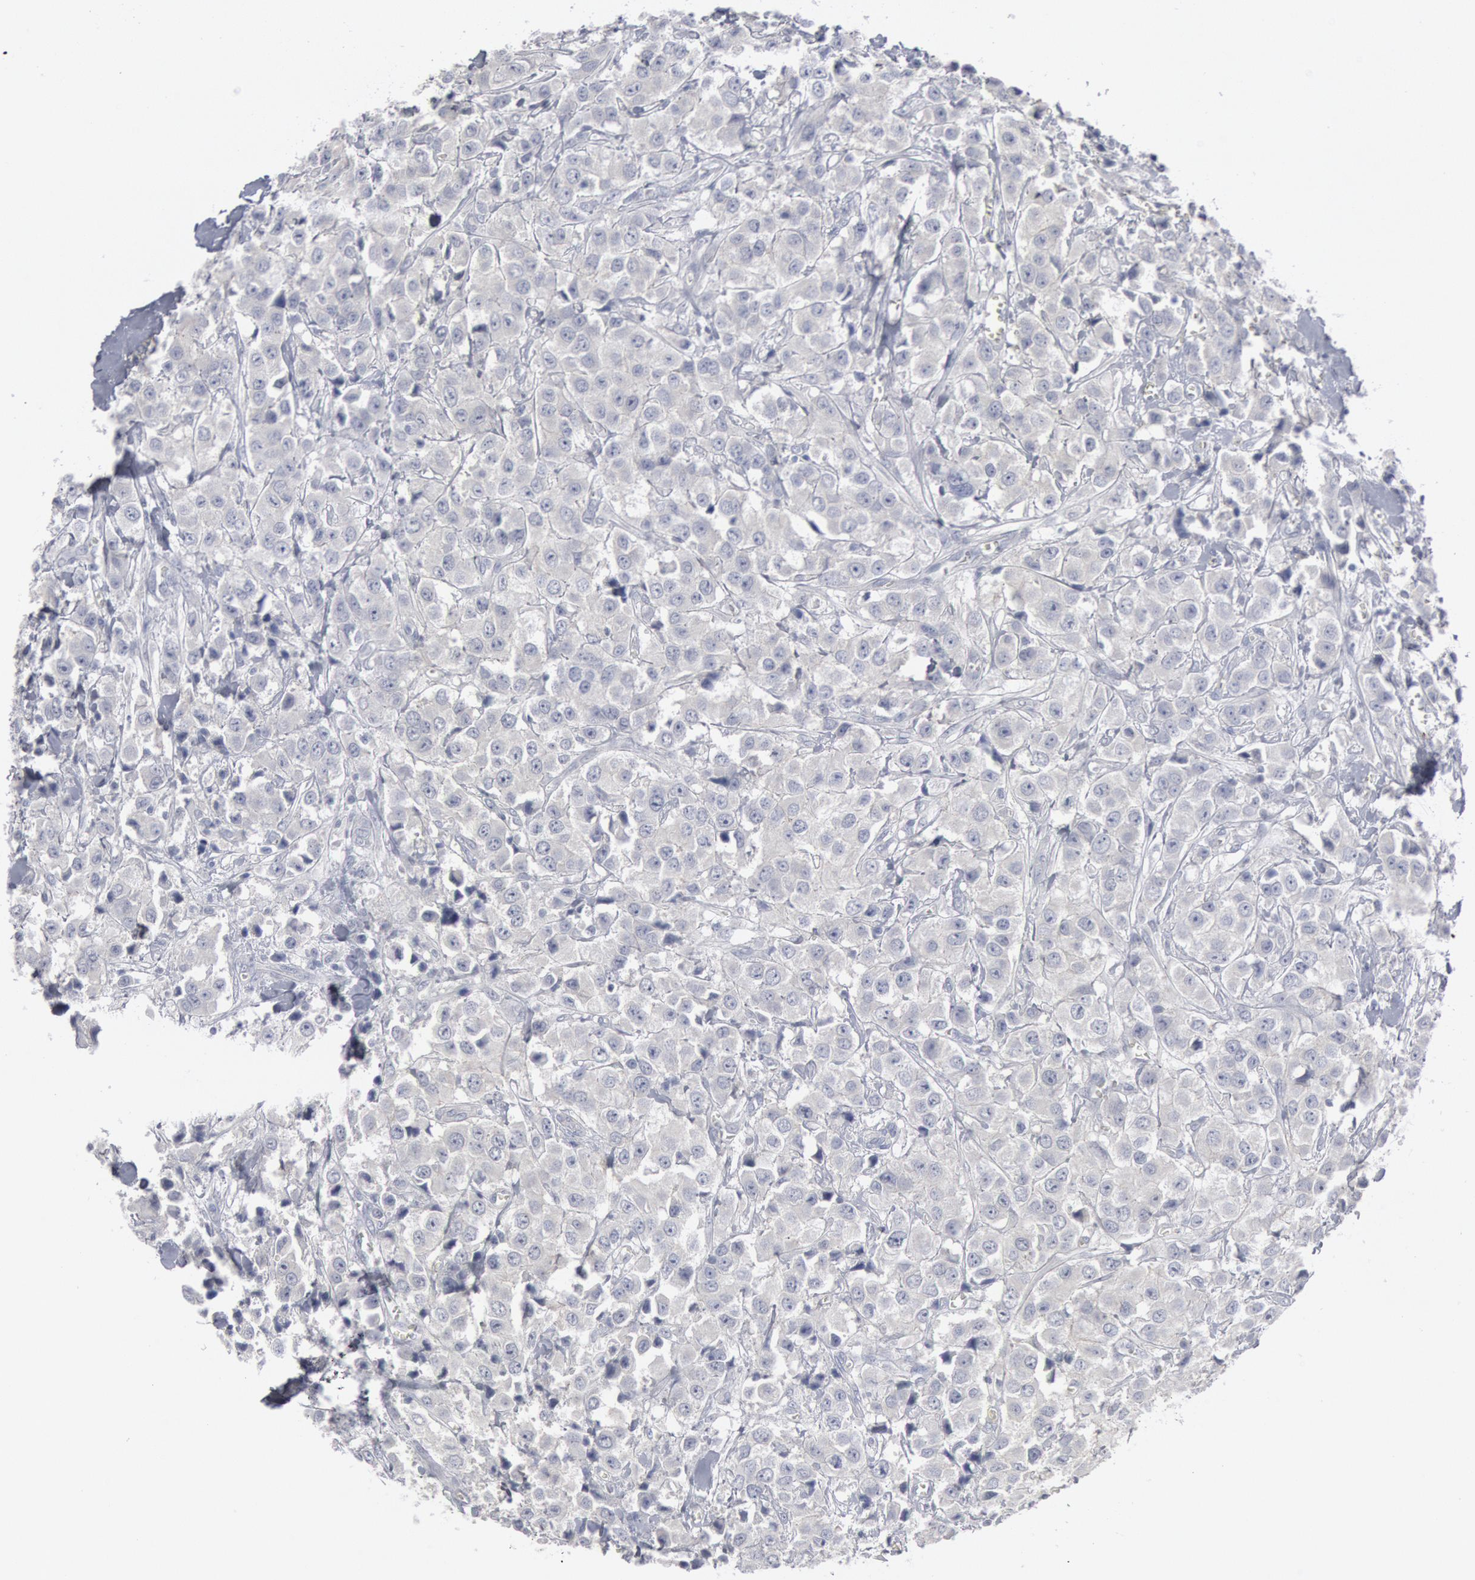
{"staining": {"intensity": "negative", "quantity": "none", "location": "none"}, "tissue": "breast cancer", "cell_type": "Tumor cells", "image_type": "cancer", "snomed": [{"axis": "morphology", "description": "Duct carcinoma"}, {"axis": "topography", "description": "Breast"}], "caption": "Tumor cells are negative for protein expression in human intraductal carcinoma (breast).", "gene": "DMC1", "patient": {"sex": "female", "age": 58}}